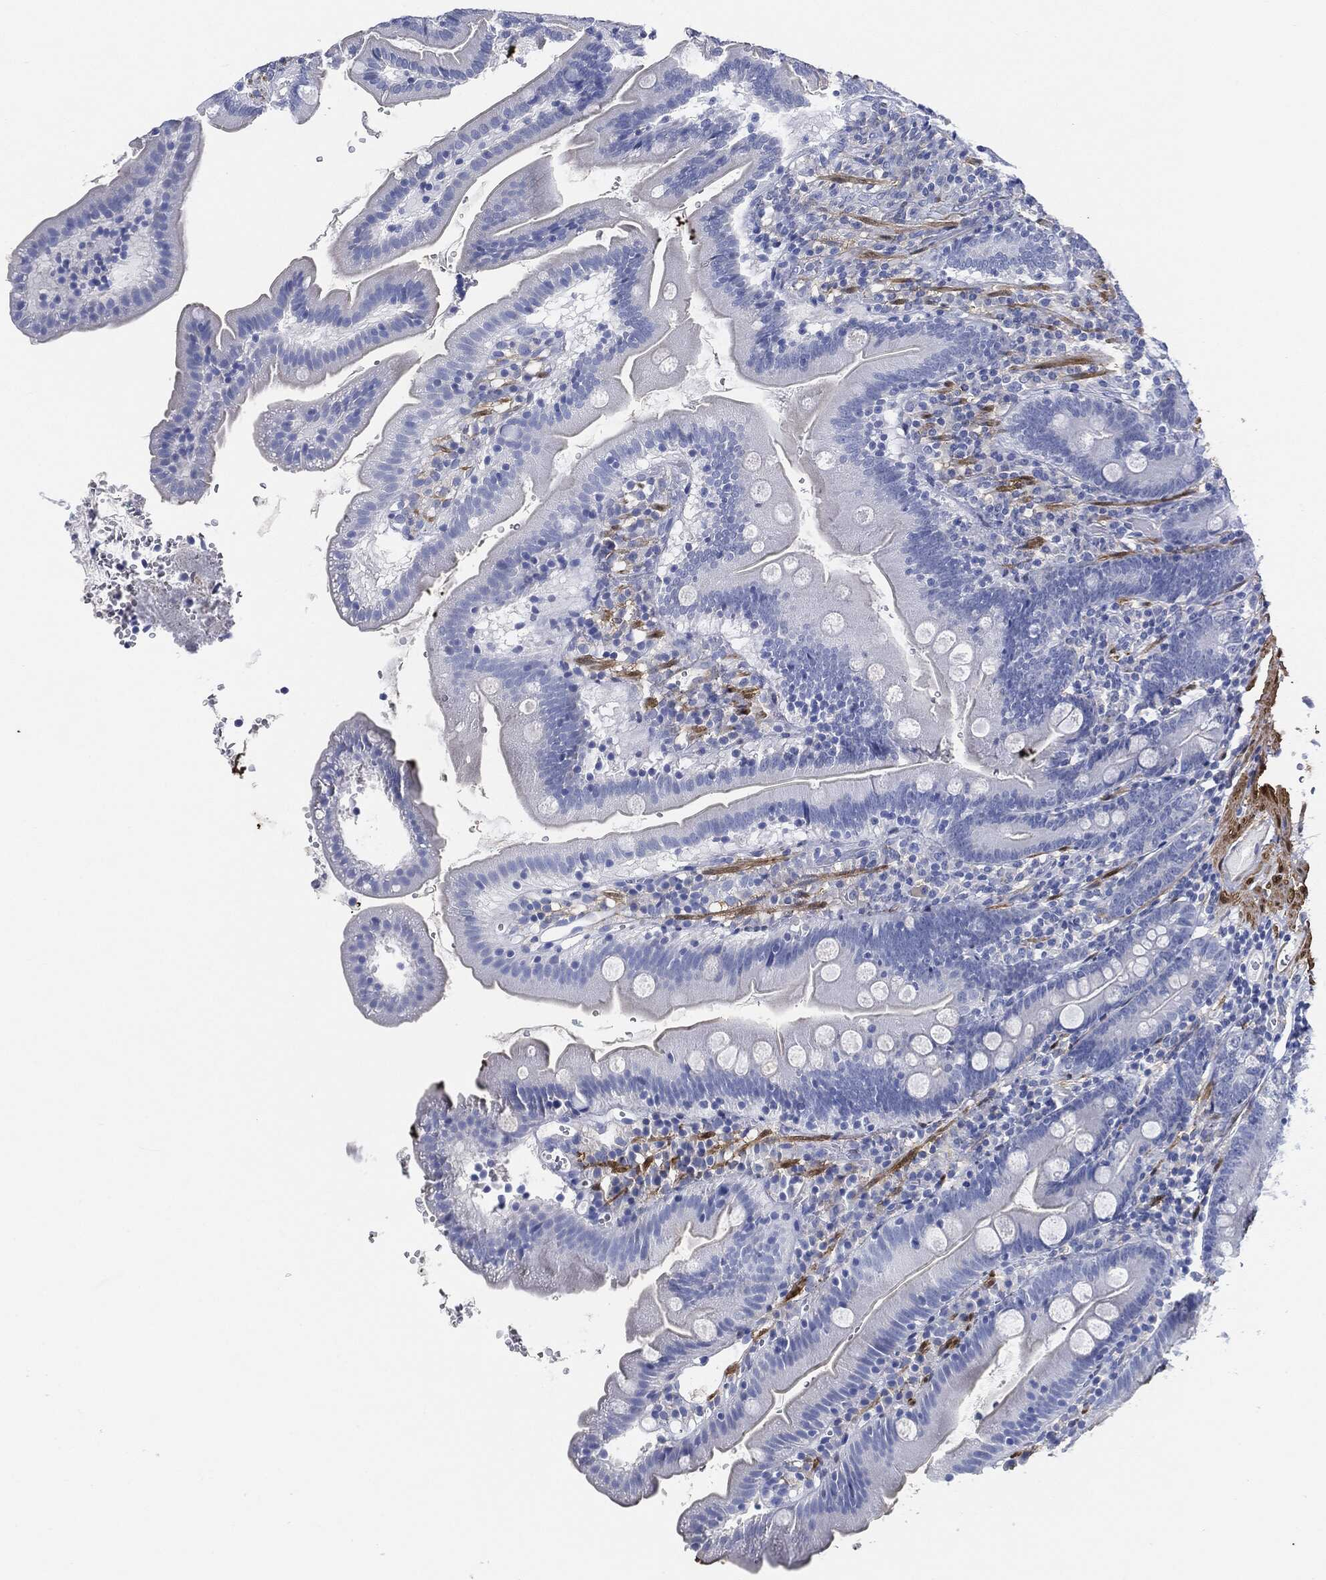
{"staining": {"intensity": "negative", "quantity": "none", "location": "none"}, "tissue": "duodenum", "cell_type": "Glandular cells", "image_type": "normal", "snomed": [{"axis": "morphology", "description": "Normal tissue, NOS"}, {"axis": "topography", "description": "Duodenum"}], "caption": "Immunohistochemical staining of normal human duodenum exhibits no significant positivity in glandular cells. (Brightfield microscopy of DAB (3,3'-diaminobenzidine) immunohistochemistry at high magnification).", "gene": "TAGLN", "patient": {"sex": "female", "age": 67}}